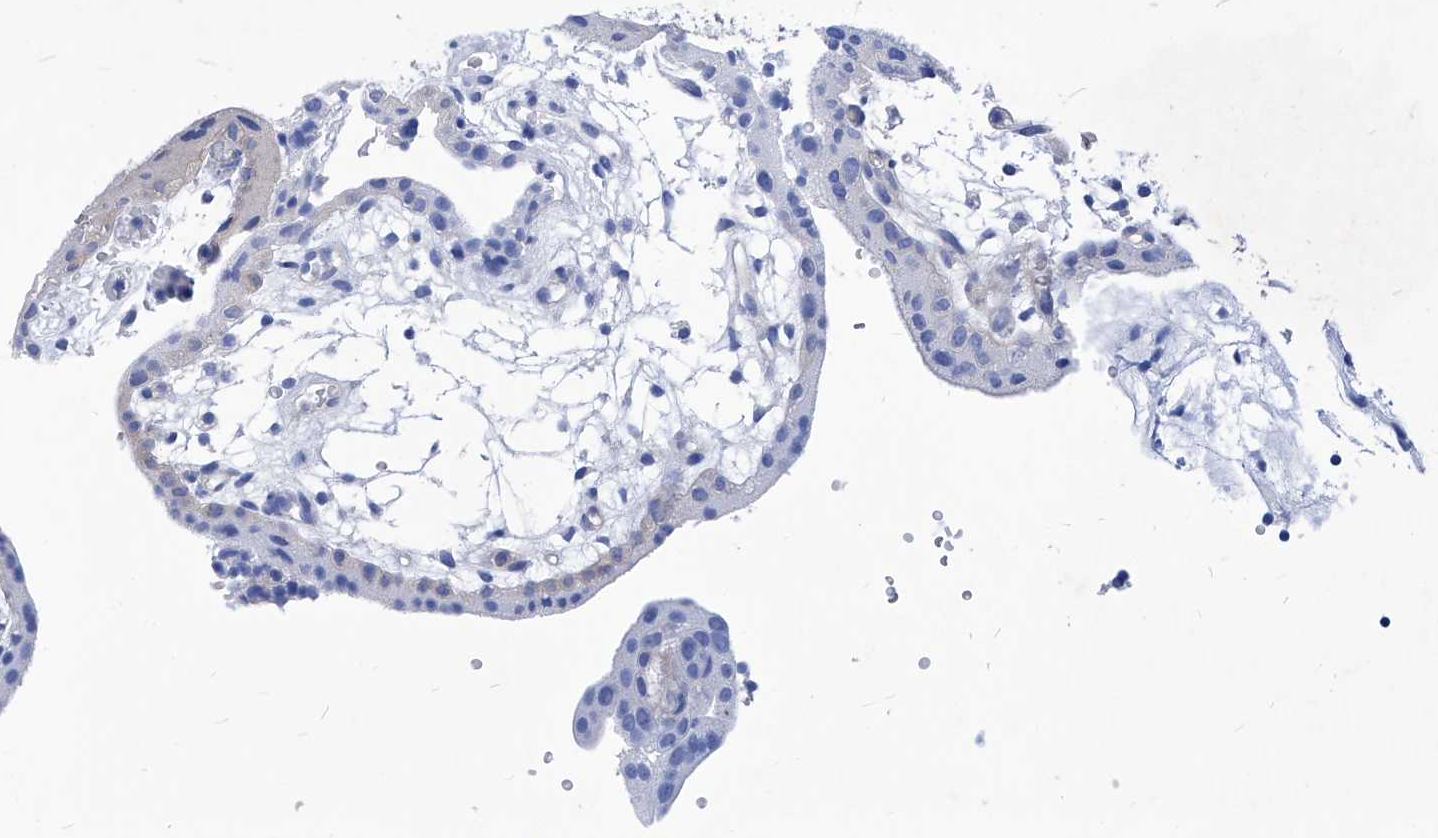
{"staining": {"intensity": "moderate", "quantity": "<25%", "location": "cytoplasmic/membranous"}, "tissue": "placenta", "cell_type": "Decidual cells", "image_type": "normal", "snomed": [{"axis": "morphology", "description": "Normal tissue, NOS"}, {"axis": "topography", "description": "Placenta"}], "caption": "Decidual cells reveal moderate cytoplasmic/membranous expression in about <25% of cells in benign placenta.", "gene": "XPNPEP1", "patient": {"sex": "female", "age": 18}}